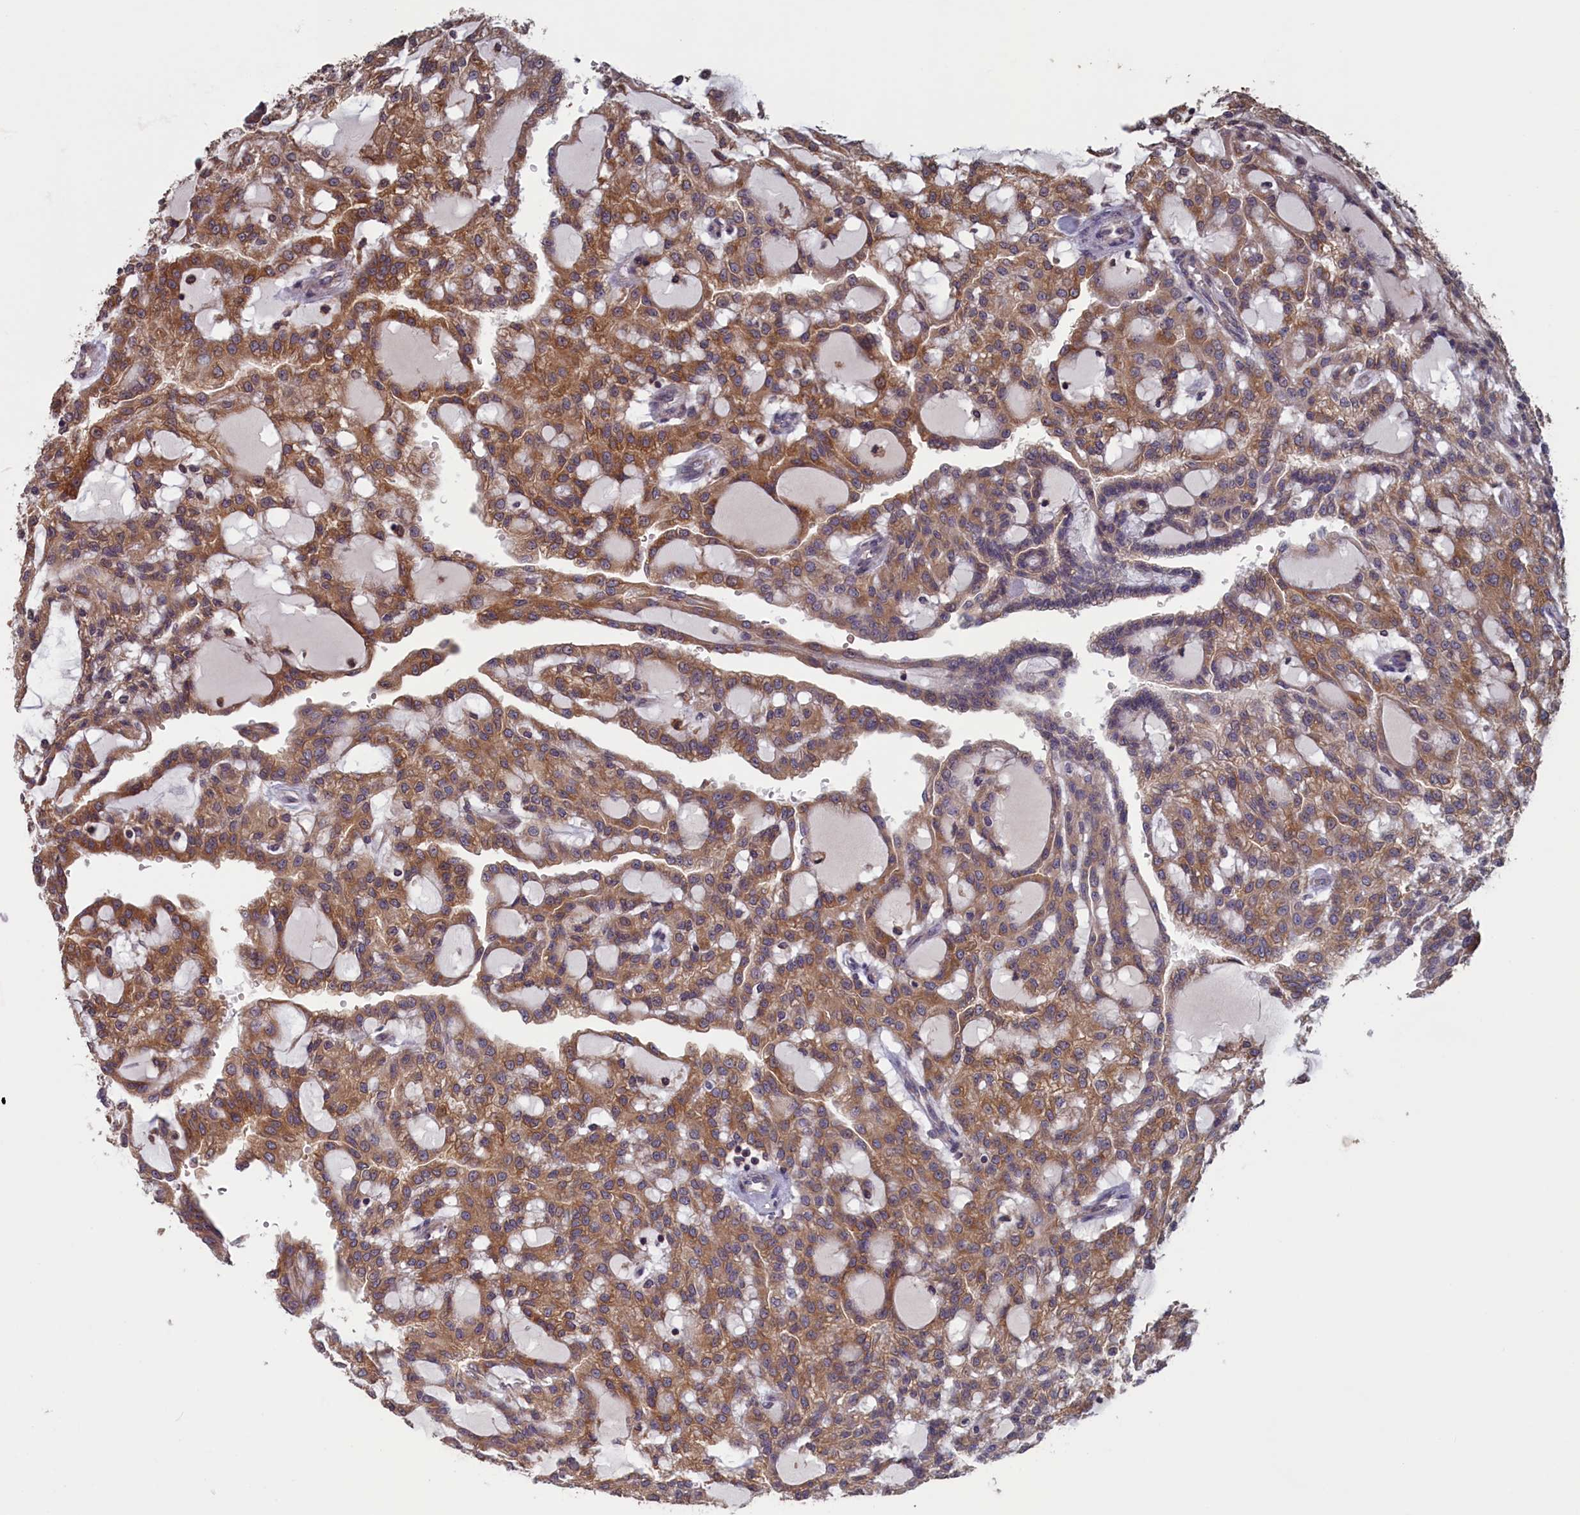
{"staining": {"intensity": "moderate", "quantity": ">75%", "location": "cytoplasmic/membranous"}, "tissue": "renal cancer", "cell_type": "Tumor cells", "image_type": "cancer", "snomed": [{"axis": "morphology", "description": "Adenocarcinoma, NOS"}, {"axis": "topography", "description": "Kidney"}], "caption": "A medium amount of moderate cytoplasmic/membranous staining is present in approximately >75% of tumor cells in renal cancer tissue. Nuclei are stained in blue.", "gene": "CACTIN", "patient": {"sex": "male", "age": 63}}